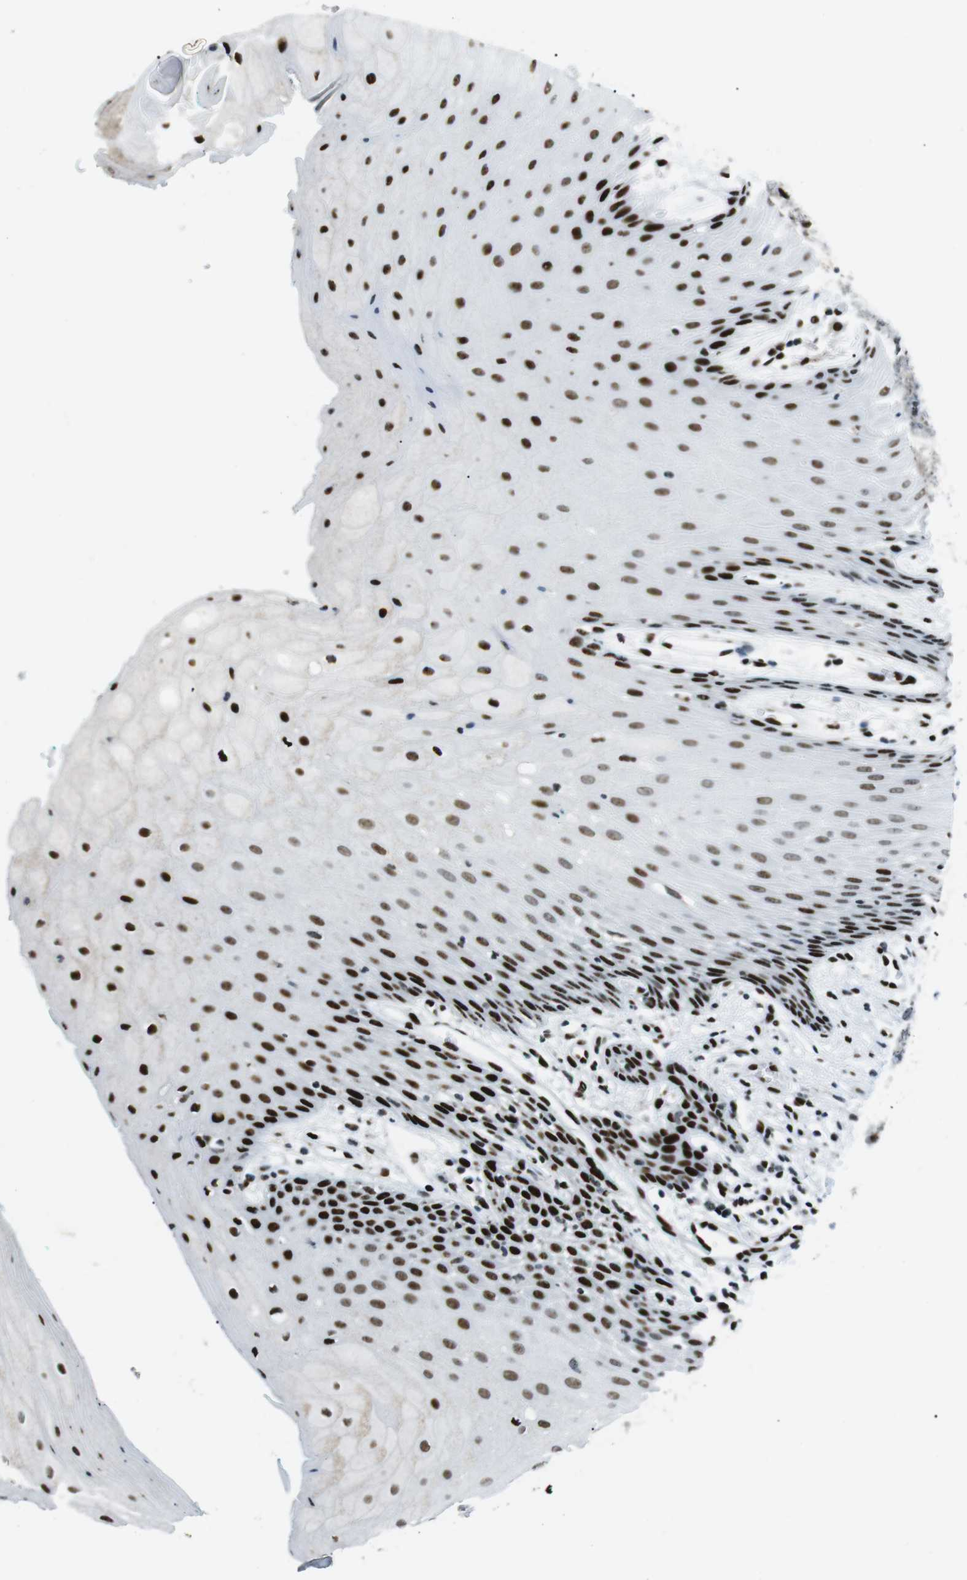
{"staining": {"intensity": "strong", "quantity": "25%-75%", "location": "nuclear"}, "tissue": "oral mucosa", "cell_type": "Squamous epithelial cells", "image_type": "normal", "snomed": [{"axis": "morphology", "description": "Normal tissue, NOS"}, {"axis": "morphology", "description": "Squamous cell carcinoma, NOS"}, {"axis": "topography", "description": "Oral tissue"}, {"axis": "topography", "description": "Salivary gland"}, {"axis": "topography", "description": "Head-Neck"}], "caption": "Oral mucosa stained with a protein marker reveals strong staining in squamous epithelial cells.", "gene": "PML", "patient": {"sex": "female", "age": 62}}